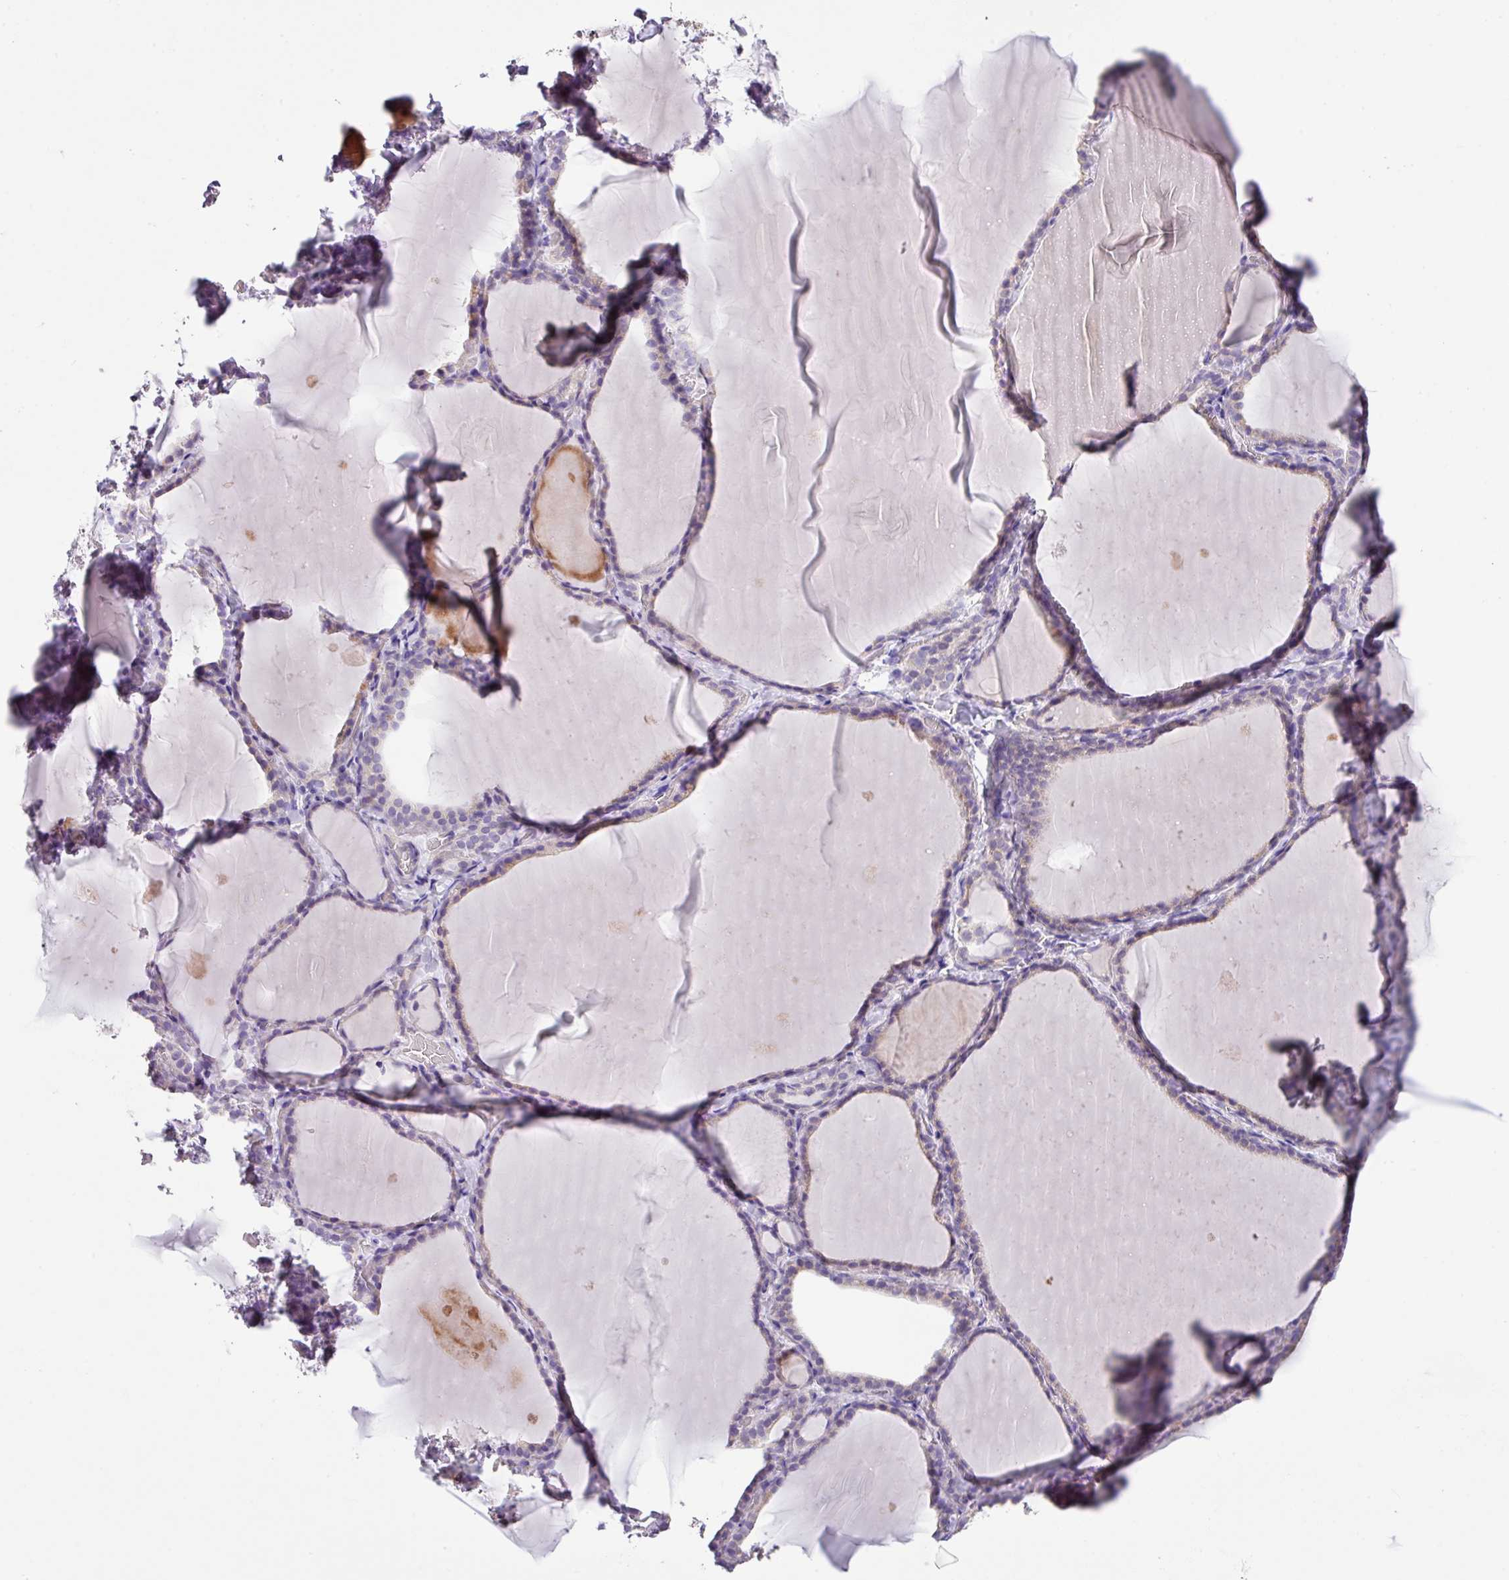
{"staining": {"intensity": "negative", "quantity": "none", "location": "none"}, "tissue": "thyroid gland", "cell_type": "Glandular cells", "image_type": "normal", "snomed": [{"axis": "morphology", "description": "Normal tissue, NOS"}, {"axis": "topography", "description": "Thyroid gland"}], "caption": "High magnification brightfield microscopy of normal thyroid gland stained with DAB (3,3'-diaminobenzidine) (brown) and counterstained with hematoxylin (blue): glandular cells show no significant positivity. Brightfield microscopy of IHC stained with DAB (3,3'-diaminobenzidine) (brown) and hematoxylin (blue), captured at high magnification.", "gene": "ZG16", "patient": {"sex": "female", "age": 22}}